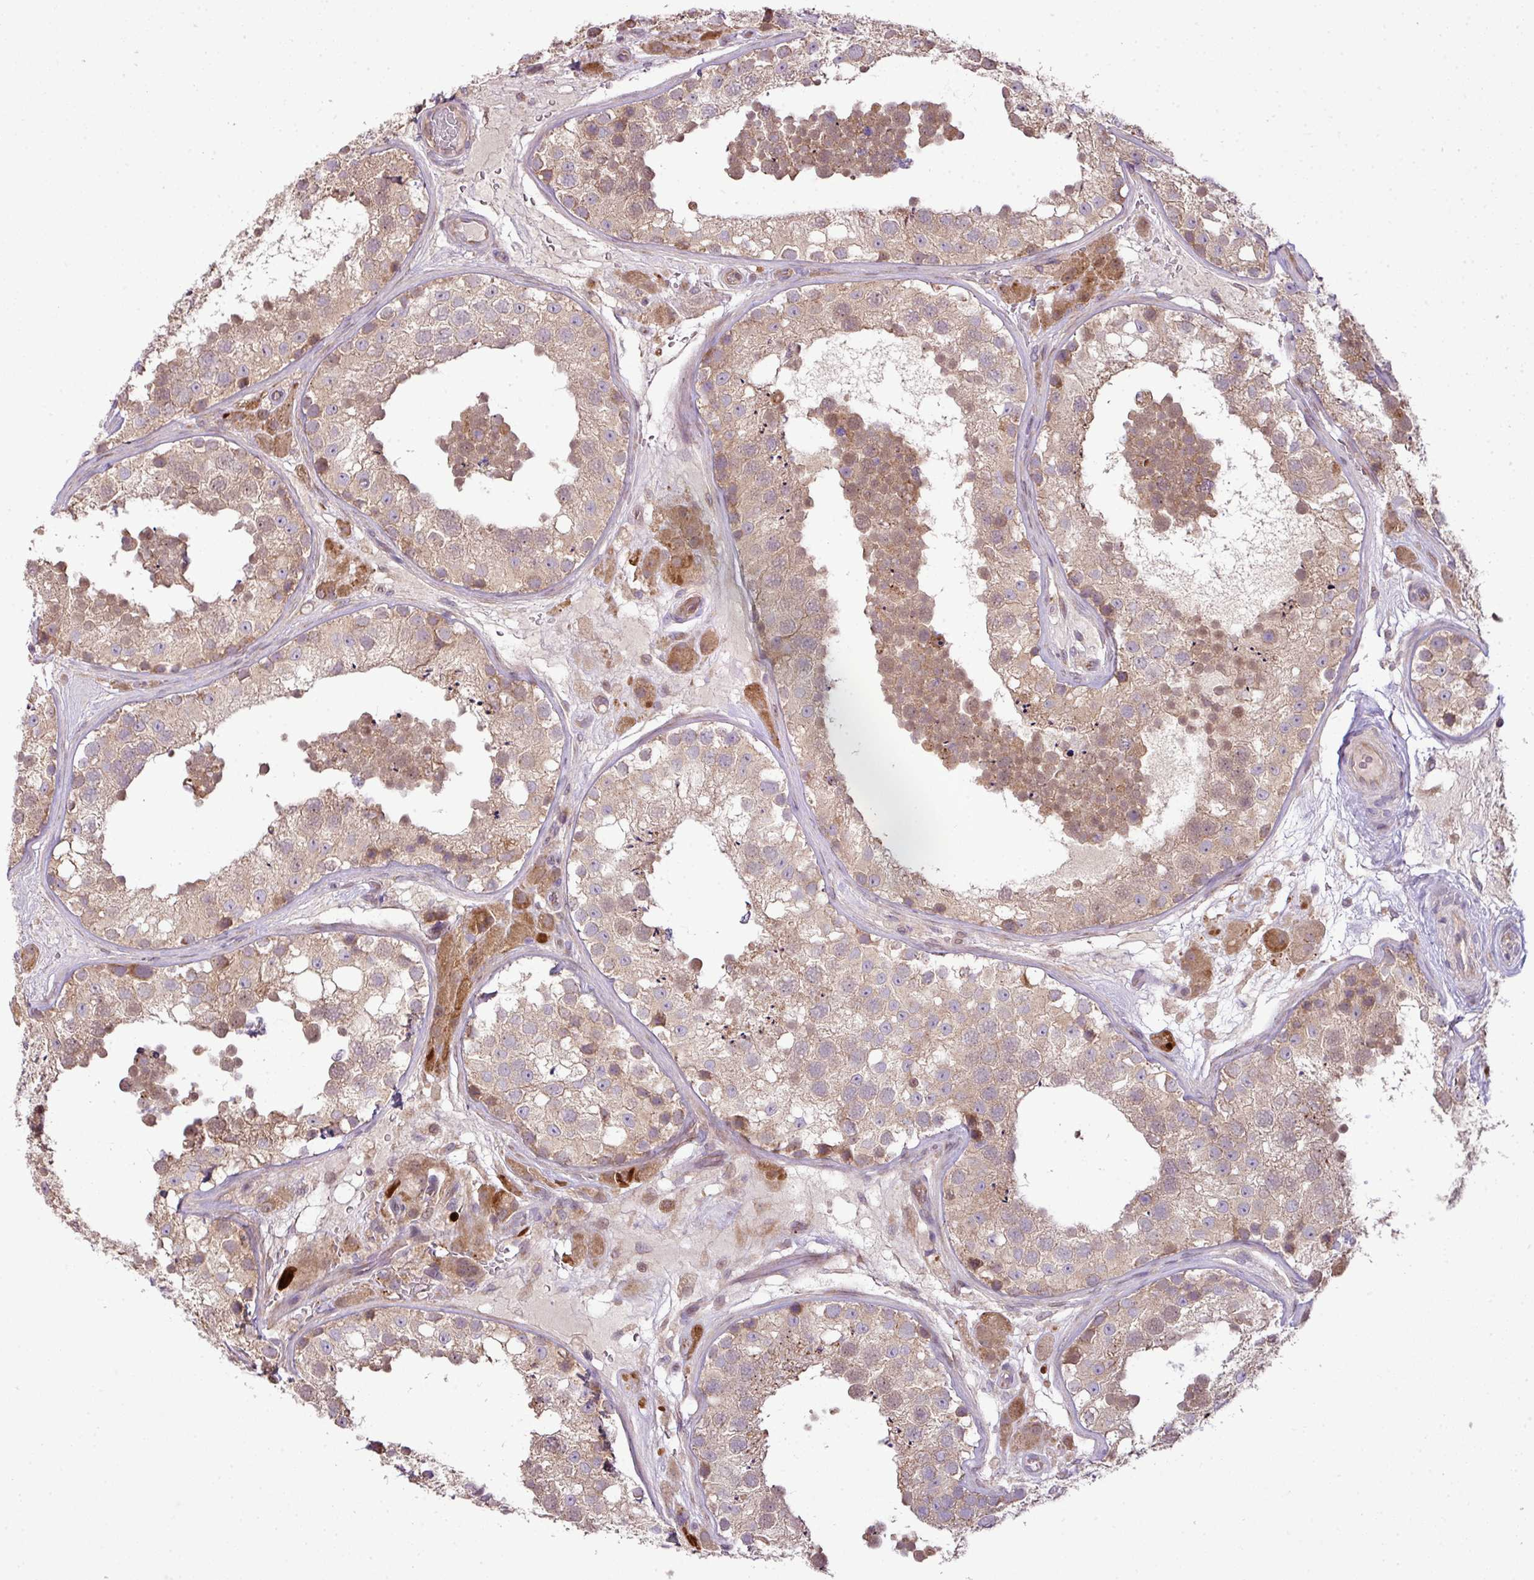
{"staining": {"intensity": "moderate", "quantity": ">75%", "location": "cytoplasmic/membranous"}, "tissue": "testis", "cell_type": "Cells in seminiferous ducts", "image_type": "normal", "snomed": [{"axis": "morphology", "description": "Normal tissue, NOS"}, {"axis": "topography", "description": "Testis"}], "caption": "A medium amount of moderate cytoplasmic/membranous positivity is identified in approximately >75% of cells in seminiferous ducts in unremarkable testis. (DAB = brown stain, brightfield microscopy at high magnification).", "gene": "COX18", "patient": {"sex": "male", "age": 26}}